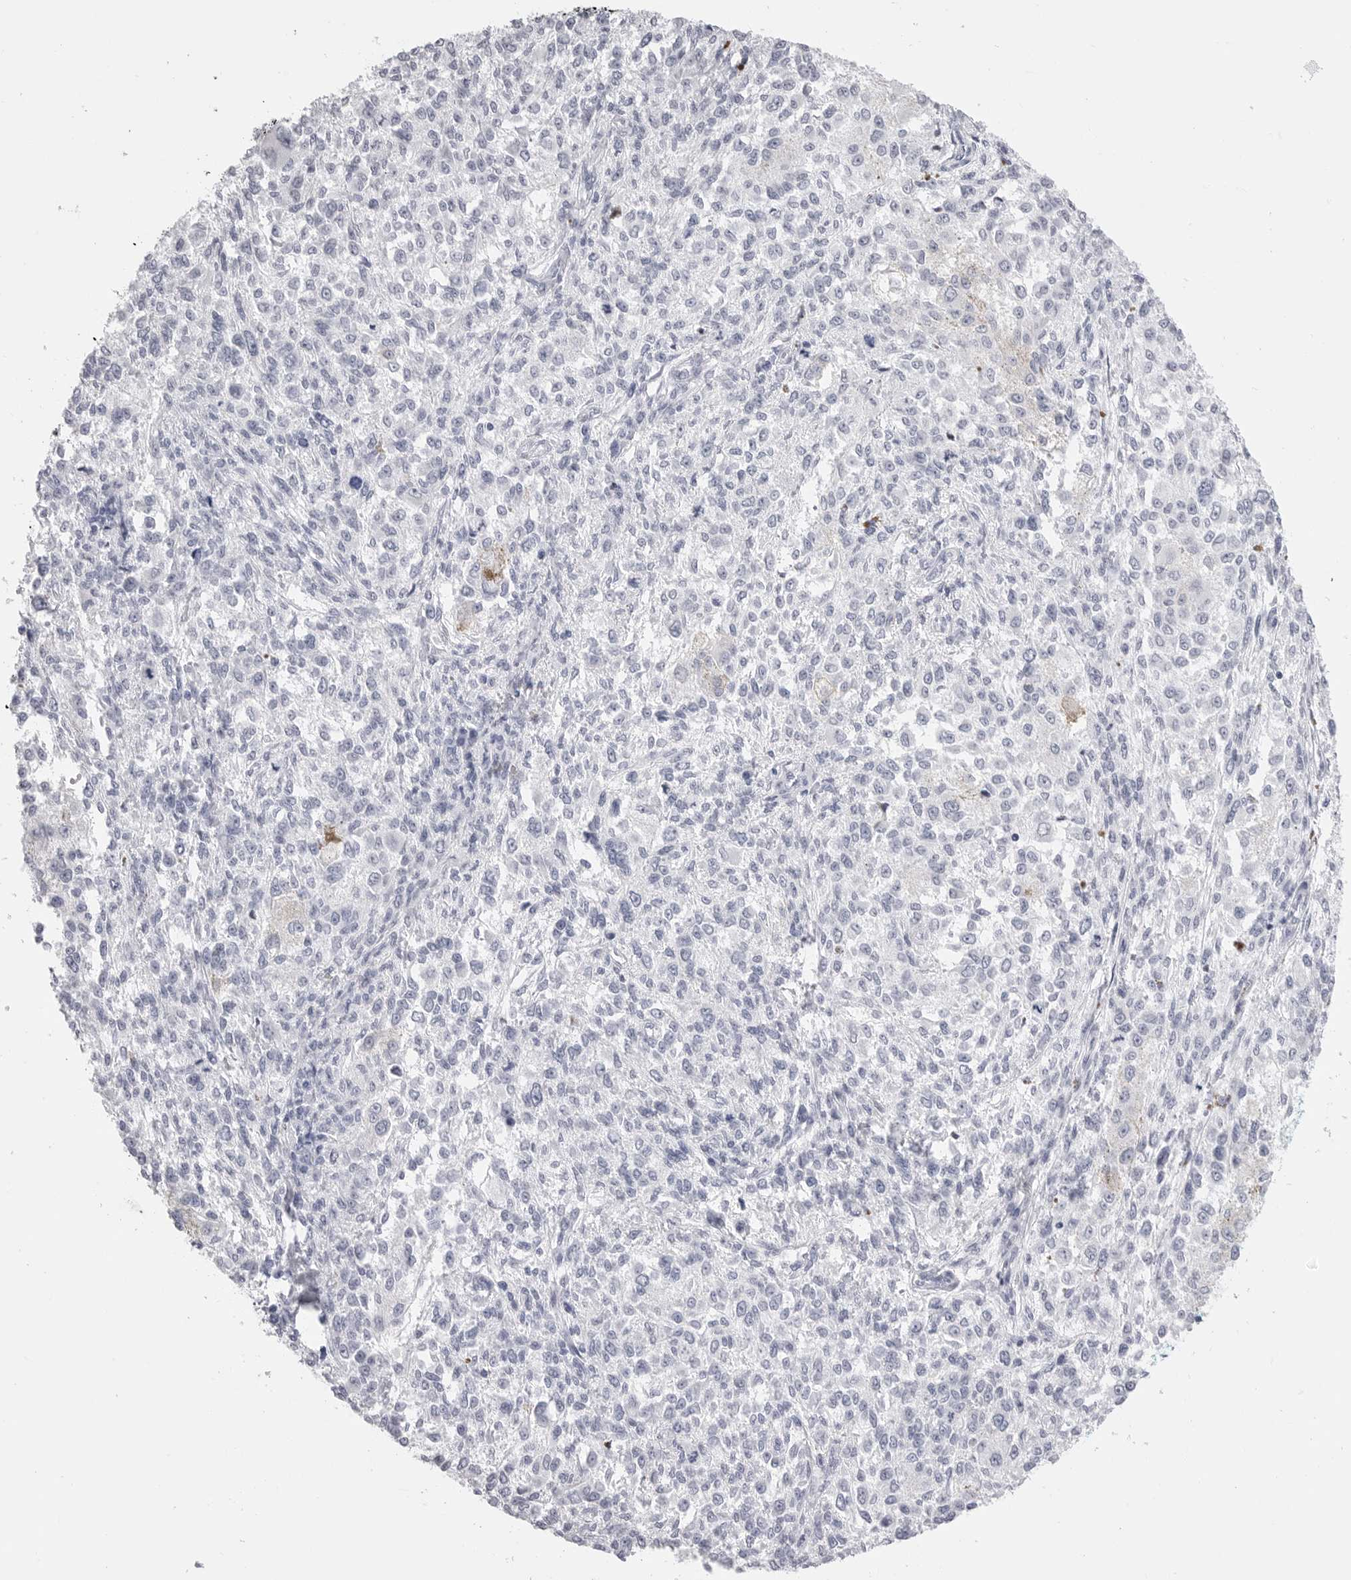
{"staining": {"intensity": "negative", "quantity": "none", "location": "none"}, "tissue": "melanoma", "cell_type": "Tumor cells", "image_type": "cancer", "snomed": [{"axis": "morphology", "description": "Necrosis, NOS"}, {"axis": "morphology", "description": "Malignant melanoma, NOS"}, {"axis": "topography", "description": "Skin"}], "caption": "High magnification brightfield microscopy of malignant melanoma stained with DAB (brown) and counterstained with hematoxylin (blue): tumor cells show no significant staining.", "gene": "TSSK1B", "patient": {"sex": "female", "age": 87}}